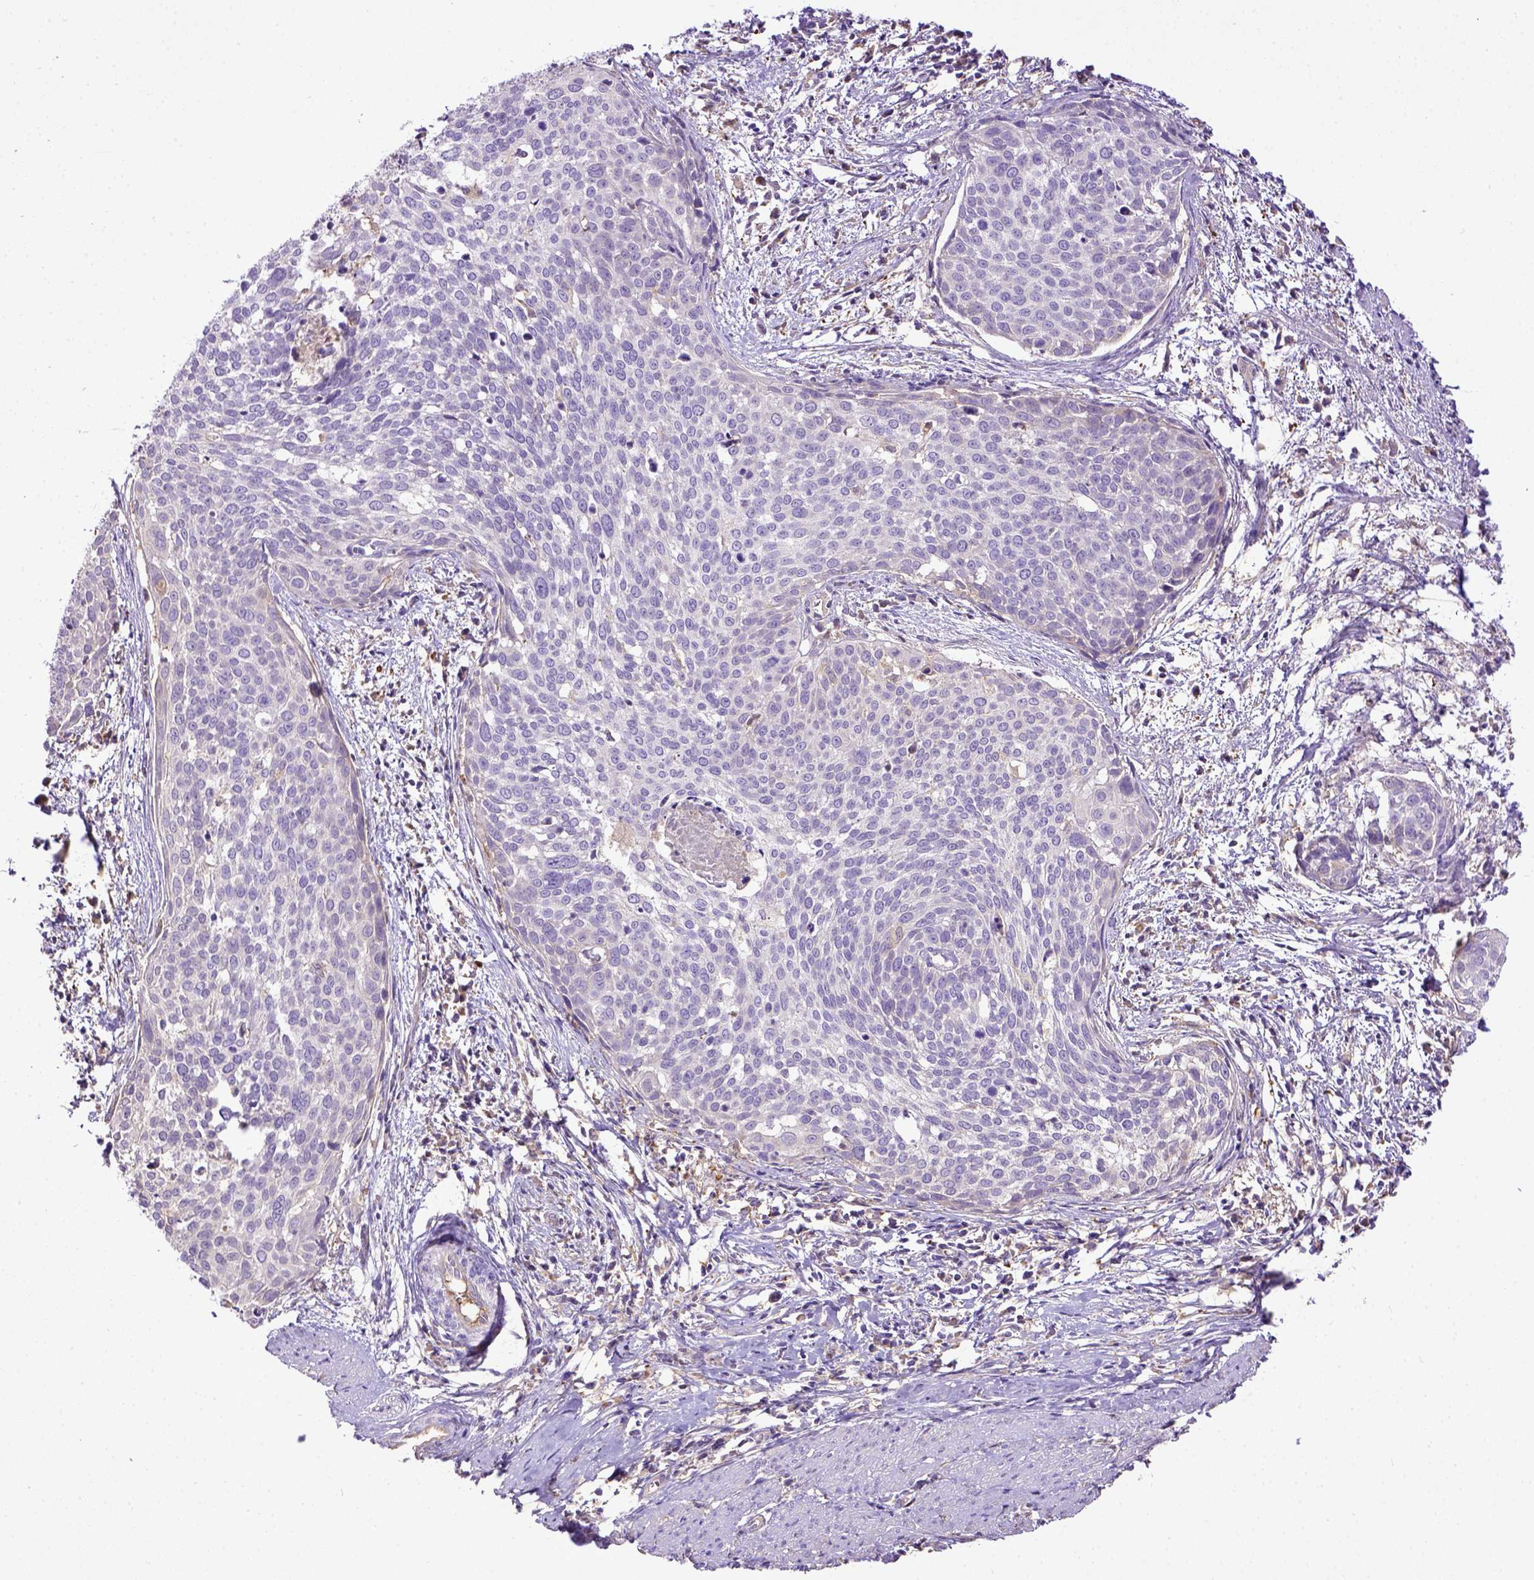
{"staining": {"intensity": "negative", "quantity": "none", "location": "none"}, "tissue": "cervical cancer", "cell_type": "Tumor cells", "image_type": "cancer", "snomed": [{"axis": "morphology", "description": "Squamous cell carcinoma, NOS"}, {"axis": "topography", "description": "Cervix"}], "caption": "IHC photomicrograph of cervical cancer stained for a protein (brown), which shows no expression in tumor cells. (DAB (3,3'-diaminobenzidine) immunohistochemistry (IHC) with hematoxylin counter stain).", "gene": "DEPDC1B", "patient": {"sex": "female", "age": 39}}